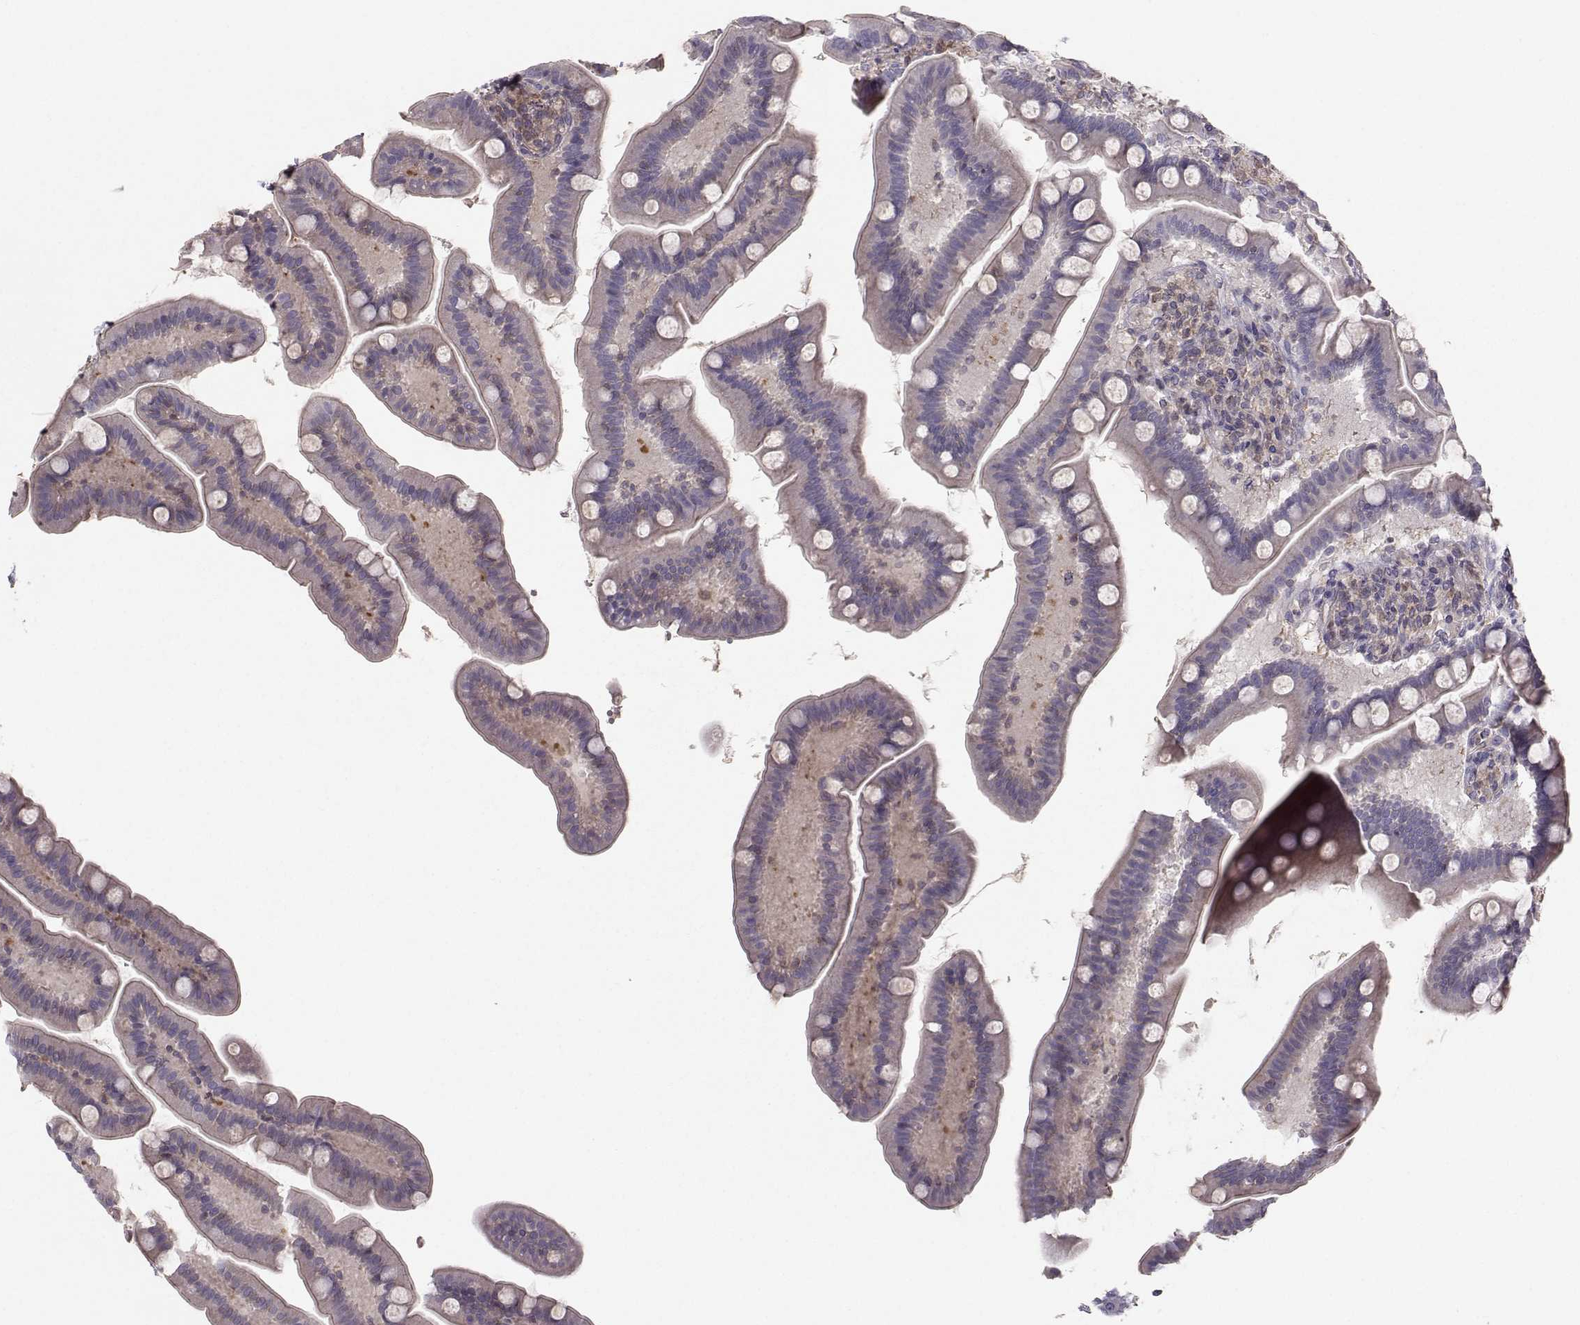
{"staining": {"intensity": "moderate", "quantity": "<25%", "location": "cytoplasmic/membranous"}, "tissue": "small intestine", "cell_type": "Glandular cells", "image_type": "normal", "snomed": [{"axis": "morphology", "description": "Normal tissue, NOS"}, {"axis": "topography", "description": "Small intestine"}], "caption": "Immunohistochemistry image of unremarkable human small intestine stained for a protein (brown), which exhibits low levels of moderate cytoplasmic/membranous positivity in approximately <25% of glandular cells.", "gene": "ASB16", "patient": {"sex": "male", "age": 66}}